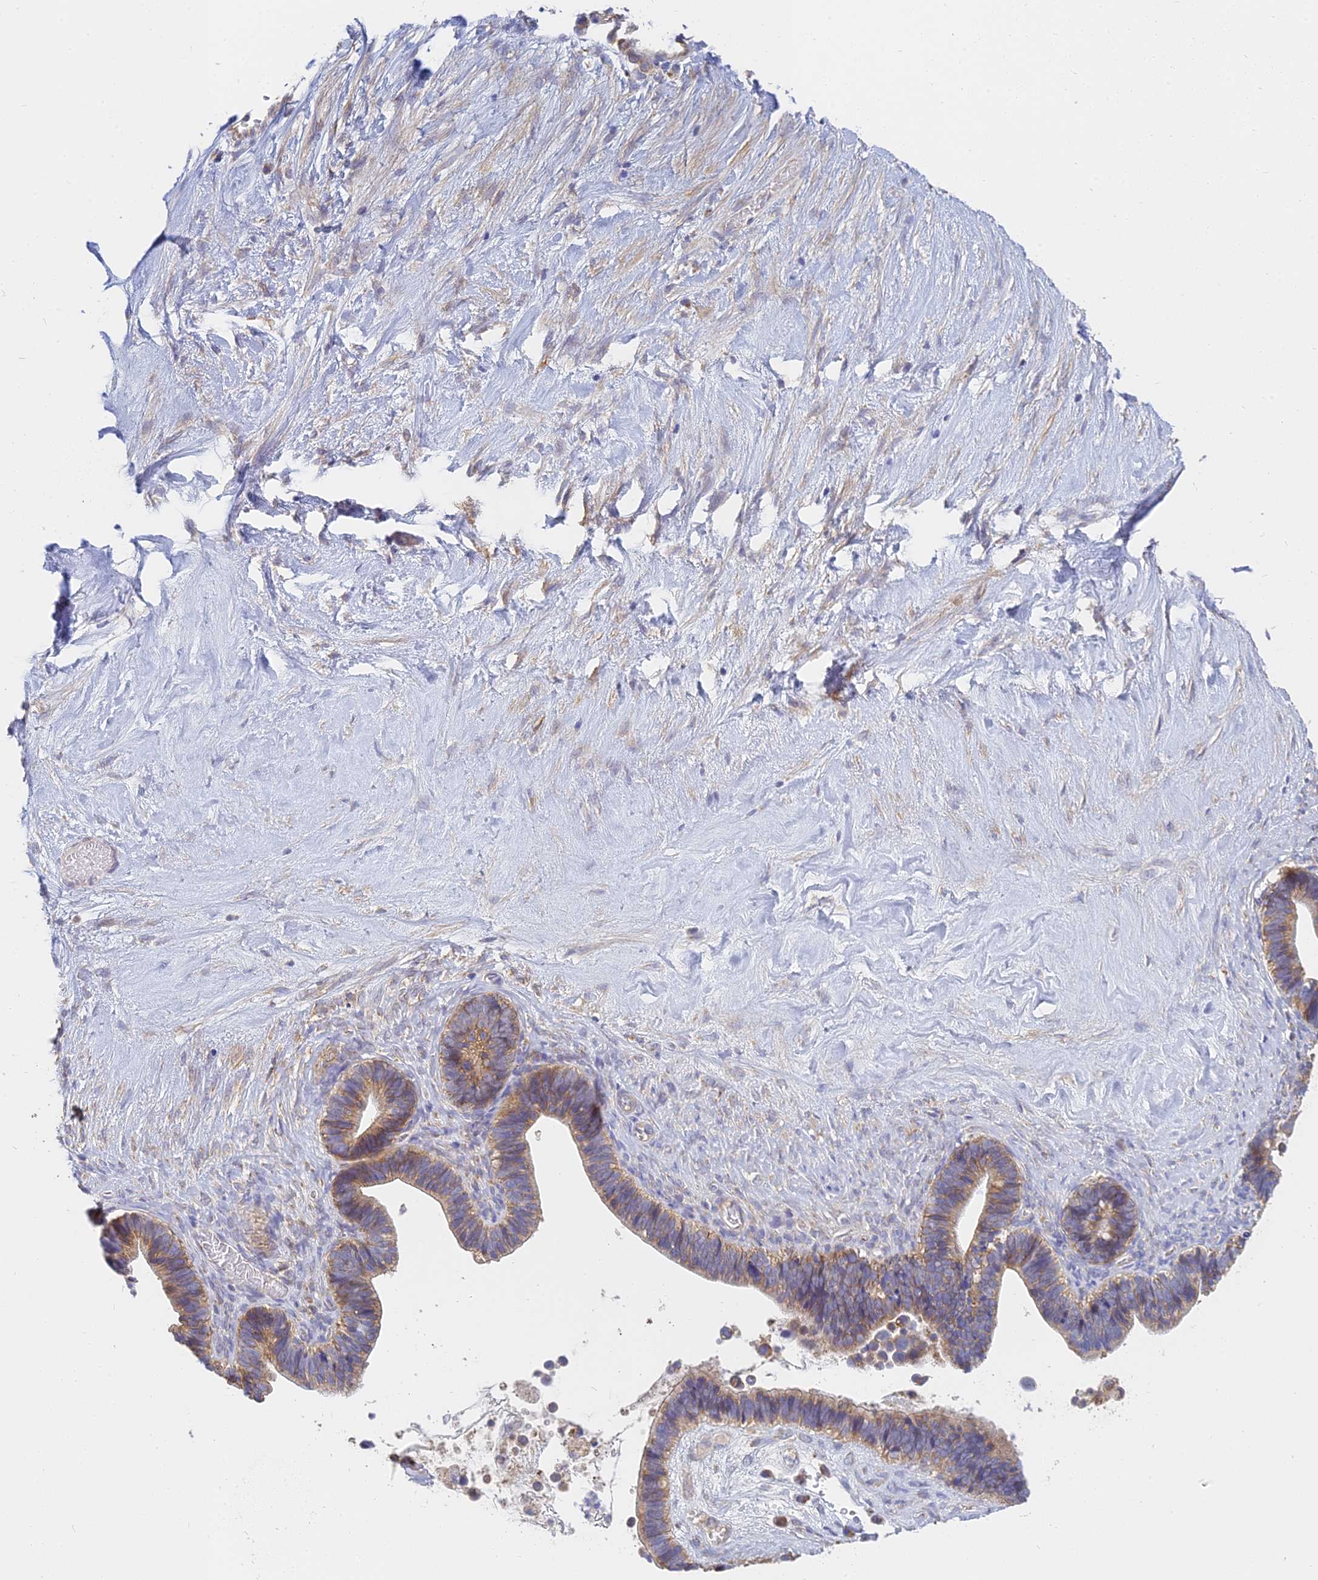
{"staining": {"intensity": "moderate", "quantity": ">75%", "location": "cytoplasmic/membranous"}, "tissue": "ovarian cancer", "cell_type": "Tumor cells", "image_type": "cancer", "snomed": [{"axis": "morphology", "description": "Cystadenocarcinoma, serous, NOS"}, {"axis": "topography", "description": "Ovary"}], "caption": "Immunohistochemical staining of human ovarian cancer demonstrates moderate cytoplasmic/membranous protein positivity in about >75% of tumor cells.", "gene": "MRPL15", "patient": {"sex": "female", "age": 56}}